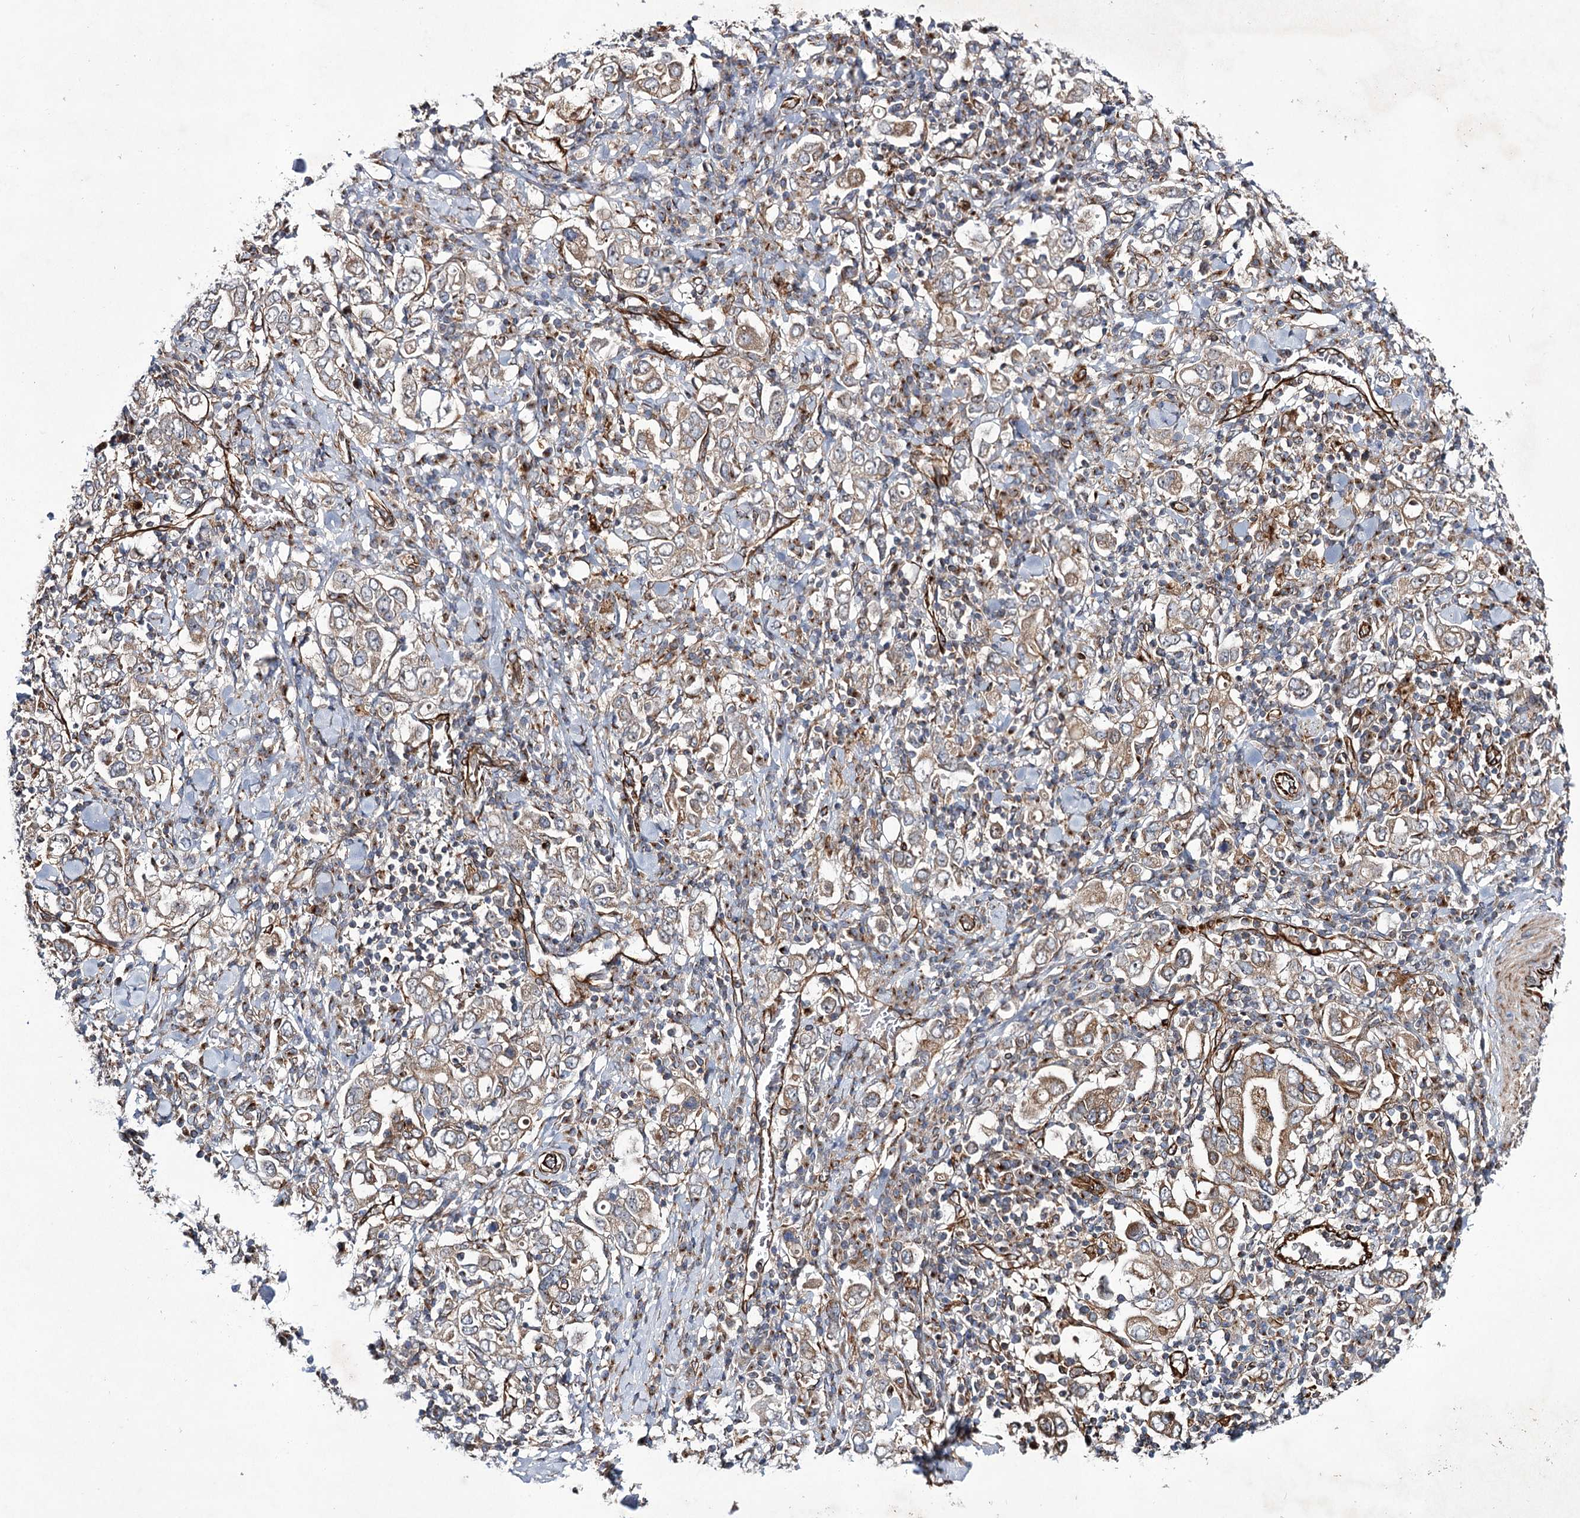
{"staining": {"intensity": "weak", "quantity": "25%-75%", "location": "cytoplasmic/membranous"}, "tissue": "stomach cancer", "cell_type": "Tumor cells", "image_type": "cancer", "snomed": [{"axis": "morphology", "description": "Adenocarcinoma, NOS"}, {"axis": "topography", "description": "Stomach, upper"}], "caption": "IHC of human stomach cancer (adenocarcinoma) exhibits low levels of weak cytoplasmic/membranous expression in about 25%-75% of tumor cells. The protein is stained brown, and the nuclei are stained in blue (DAB (3,3'-diaminobenzidine) IHC with brightfield microscopy, high magnification).", "gene": "DPEP2", "patient": {"sex": "male", "age": 62}}